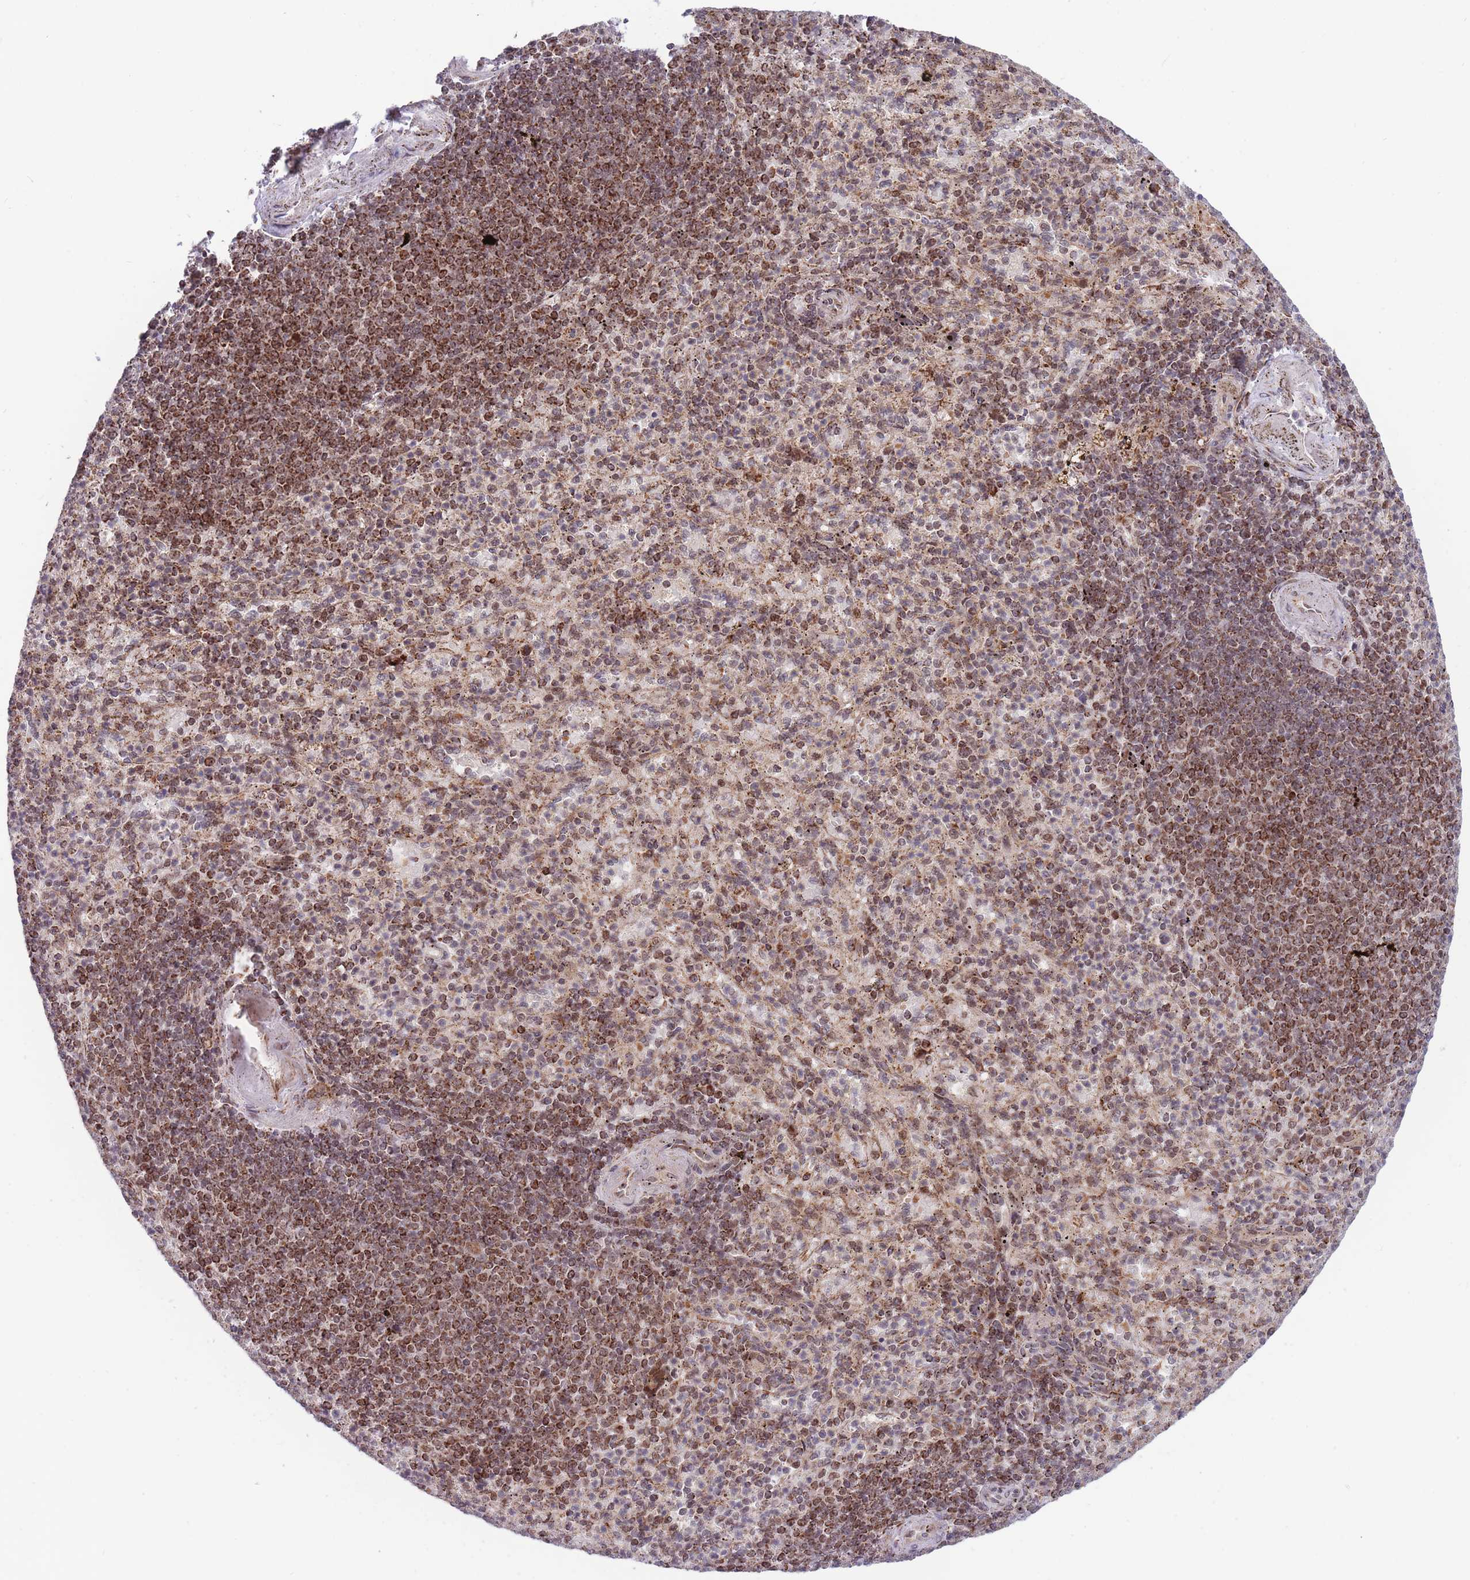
{"staining": {"intensity": "moderate", "quantity": ">75%", "location": "cytoplasmic/membranous,nuclear"}, "tissue": "spleen", "cell_type": "Cells in red pulp", "image_type": "normal", "snomed": [{"axis": "morphology", "description": "Normal tissue, NOS"}, {"axis": "topography", "description": "Spleen"}], "caption": "Protein expression analysis of normal human spleen reveals moderate cytoplasmic/membranous,nuclear positivity in about >75% of cells in red pulp.", "gene": "BOD1L1", "patient": {"sex": "female", "age": 74}}